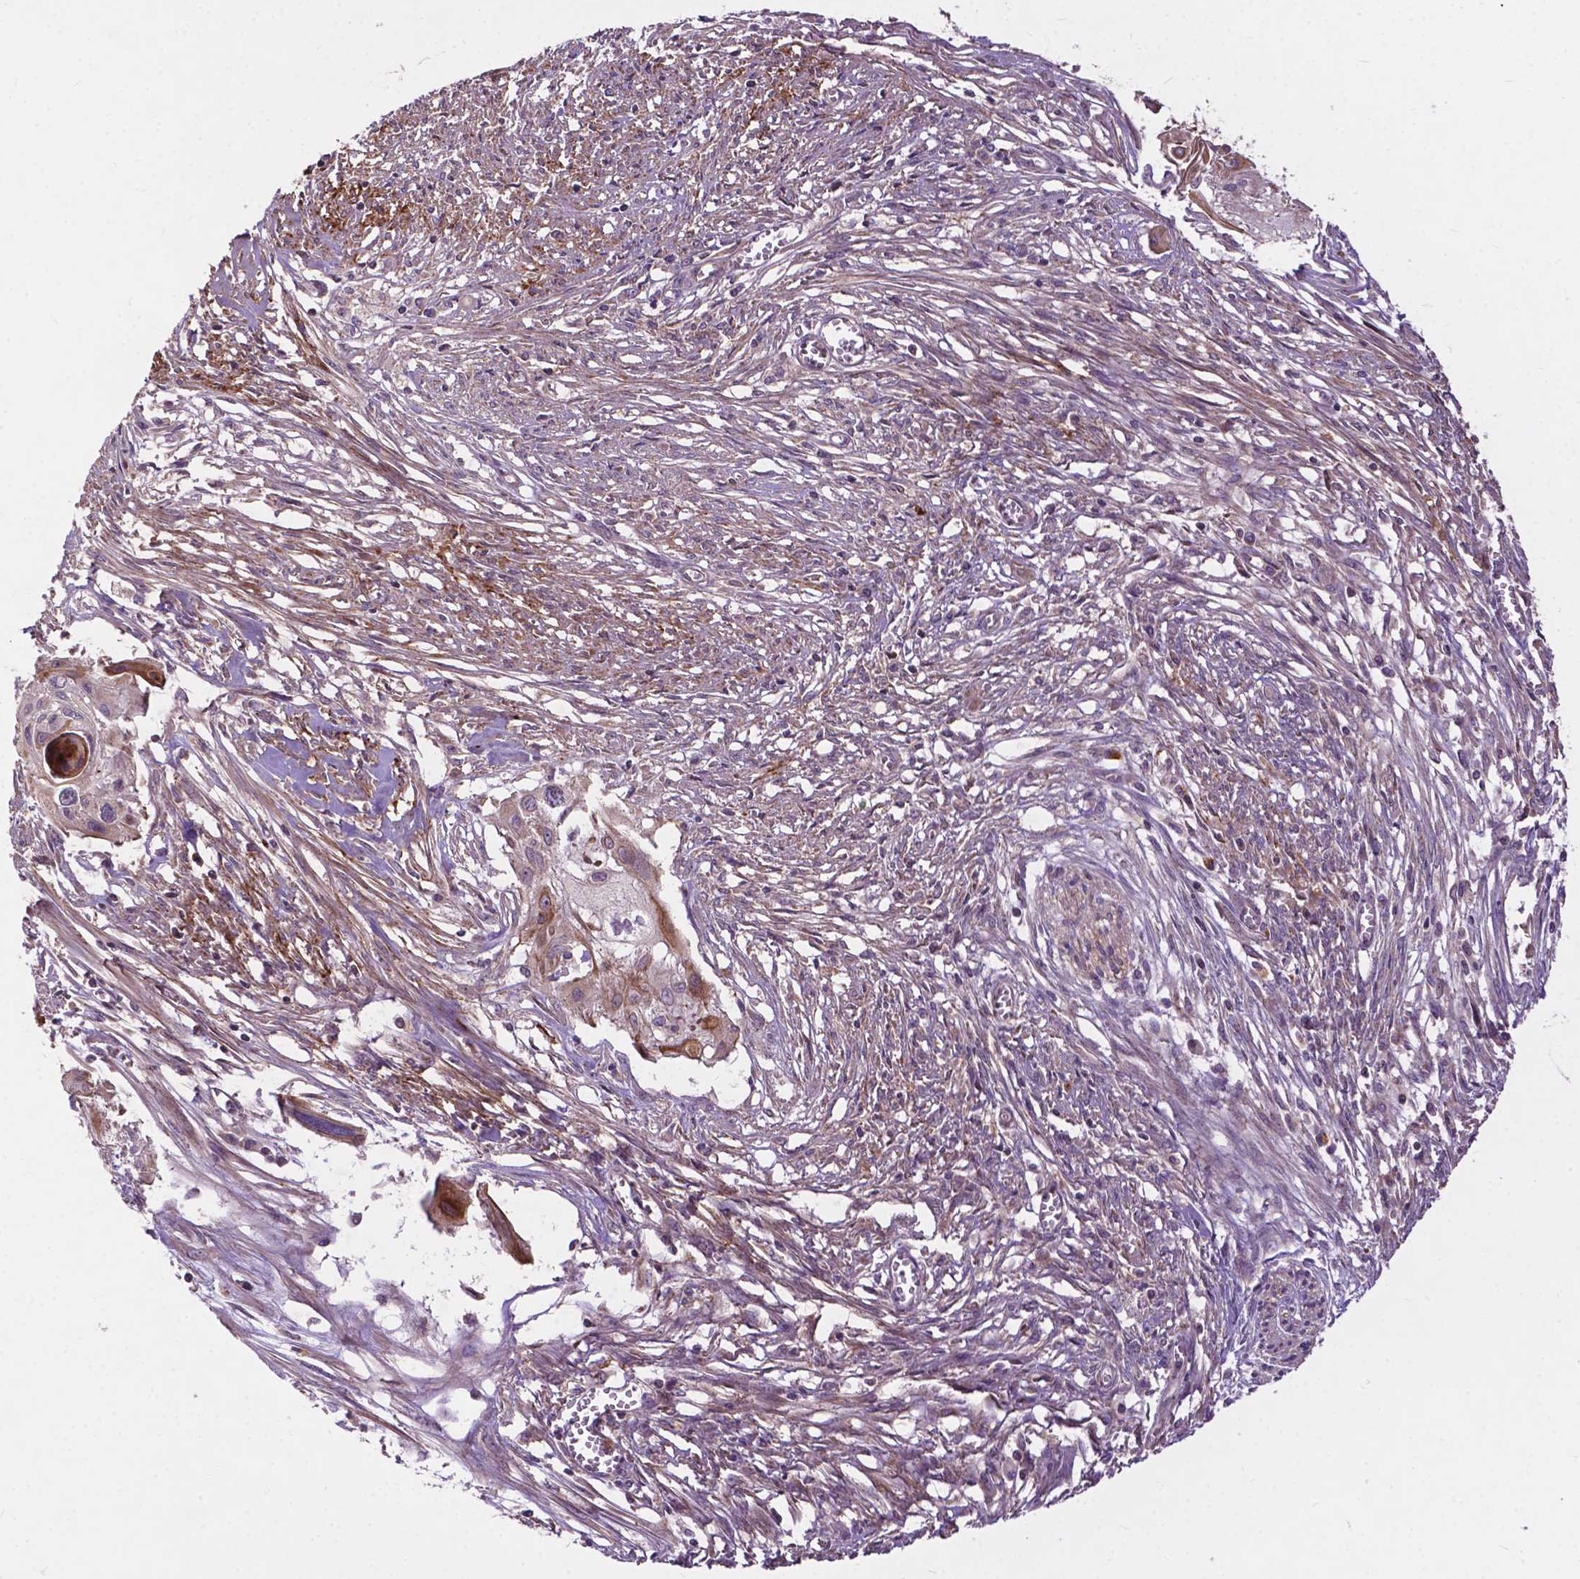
{"staining": {"intensity": "moderate", "quantity": "<25%", "location": "cytoplasmic/membranous"}, "tissue": "cervical cancer", "cell_type": "Tumor cells", "image_type": "cancer", "snomed": [{"axis": "morphology", "description": "Squamous cell carcinoma, NOS"}, {"axis": "topography", "description": "Cervix"}], "caption": "Cervical cancer was stained to show a protein in brown. There is low levels of moderate cytoplasmic/membranous positivity in about <25% of tumor cells.", "gene": "PARP3", "patient": {"sex": "female", "age": 49}}